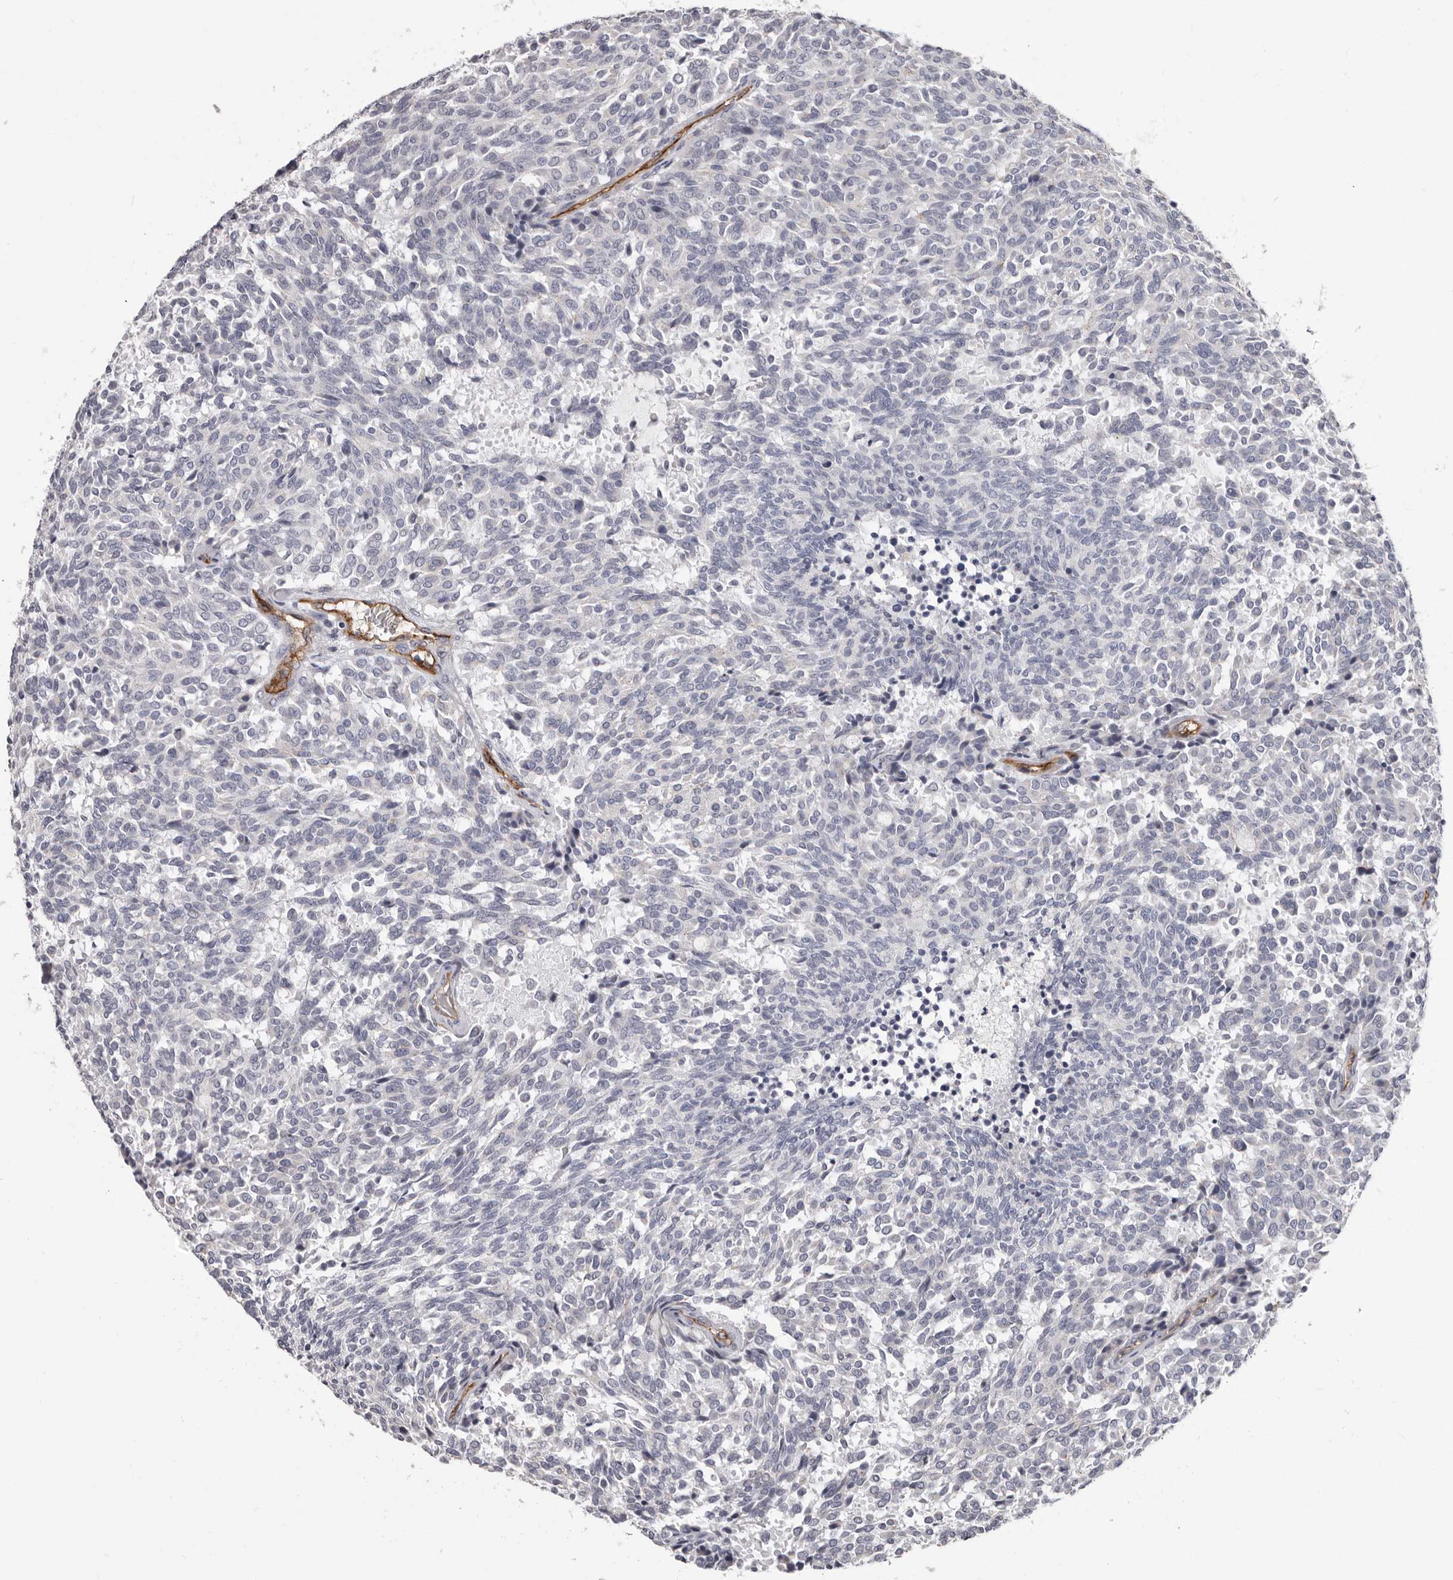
{"staining": {"intensity": "negative", "quantity": "none", "location": "none"}, "tissue": "carcinoid", "cell_type": "Tumor cells", "image_type": "cancer", "snomed": [{"axis": "morphology", "description": "Carcinoid, malignant, NOS"}, {"axis": "topography", "description": "Pancreas"}], "caption": "Immunohistochemistry (IHC) histopathology image of neoplastic tissue: malignant carcinoid stained with DAB (3,3'-diaminobenzidine) exhibits no significant protein staining in tumor cells.", "gene": "ADGRL4", "patient": {"sex": "female", "age": 54}}